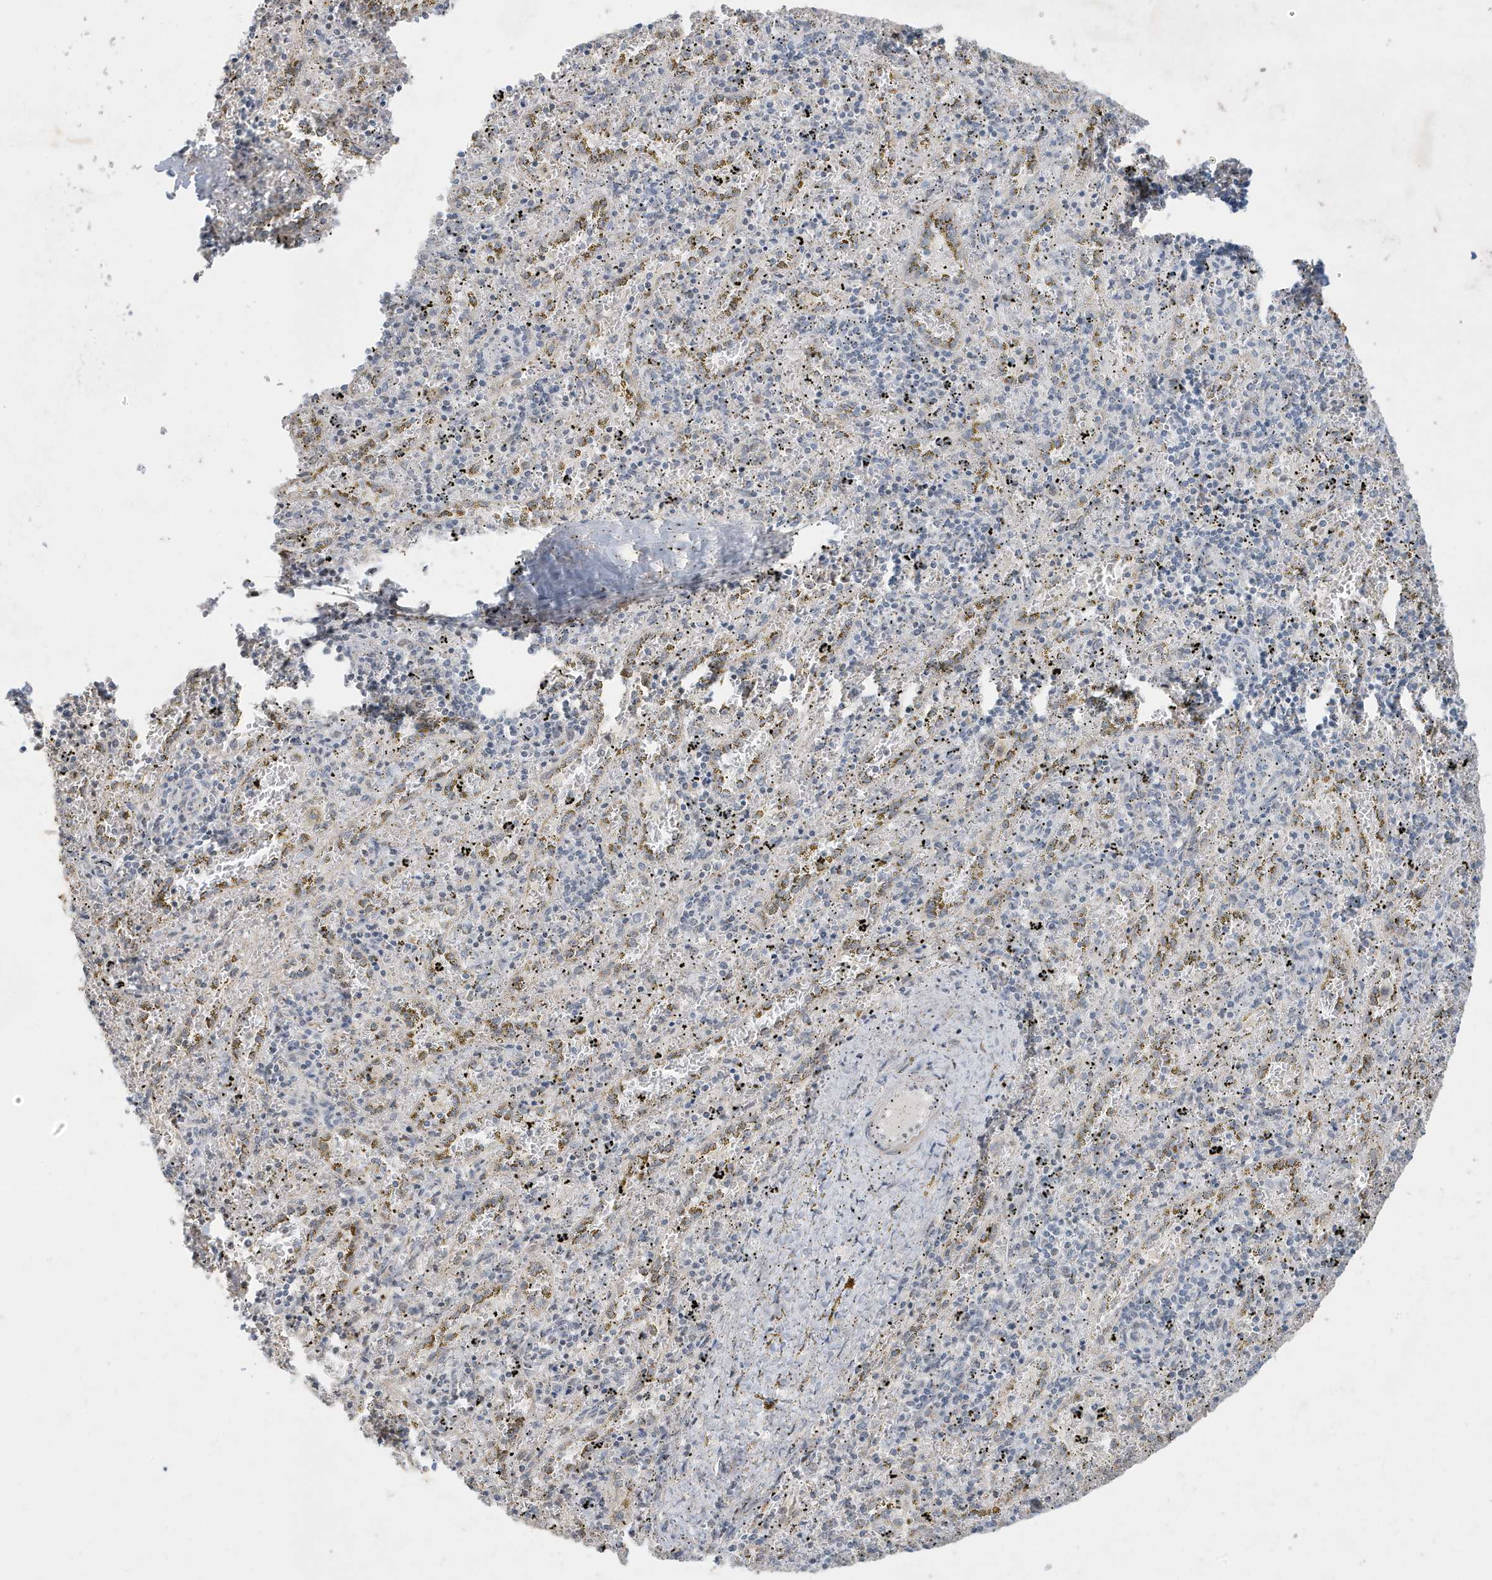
{"staining": {"intensity": "negative", "quantity": "none", "location": "none"}, "tissue": "spleen", "cell_type": "Cells in red pulp", "image_type": "normal", "snomed": [{"axis": "morphology", "description": "Normal tissue, NOS"}, {"axis": "topography", "description": "Spleen"}], "caption": "Photomicrograph shows no protein positivity in cells in red pulp of unremarkable spleen. The staining was performed using DAB (3,3'-diaminobenzidine) to visualize the protein expression in brown, while the nuclei were stained in blue with hematoxylin (Magnification: 20x).", "gene": "FNDC1", "patient": {"sex": "male", "age": 11}}